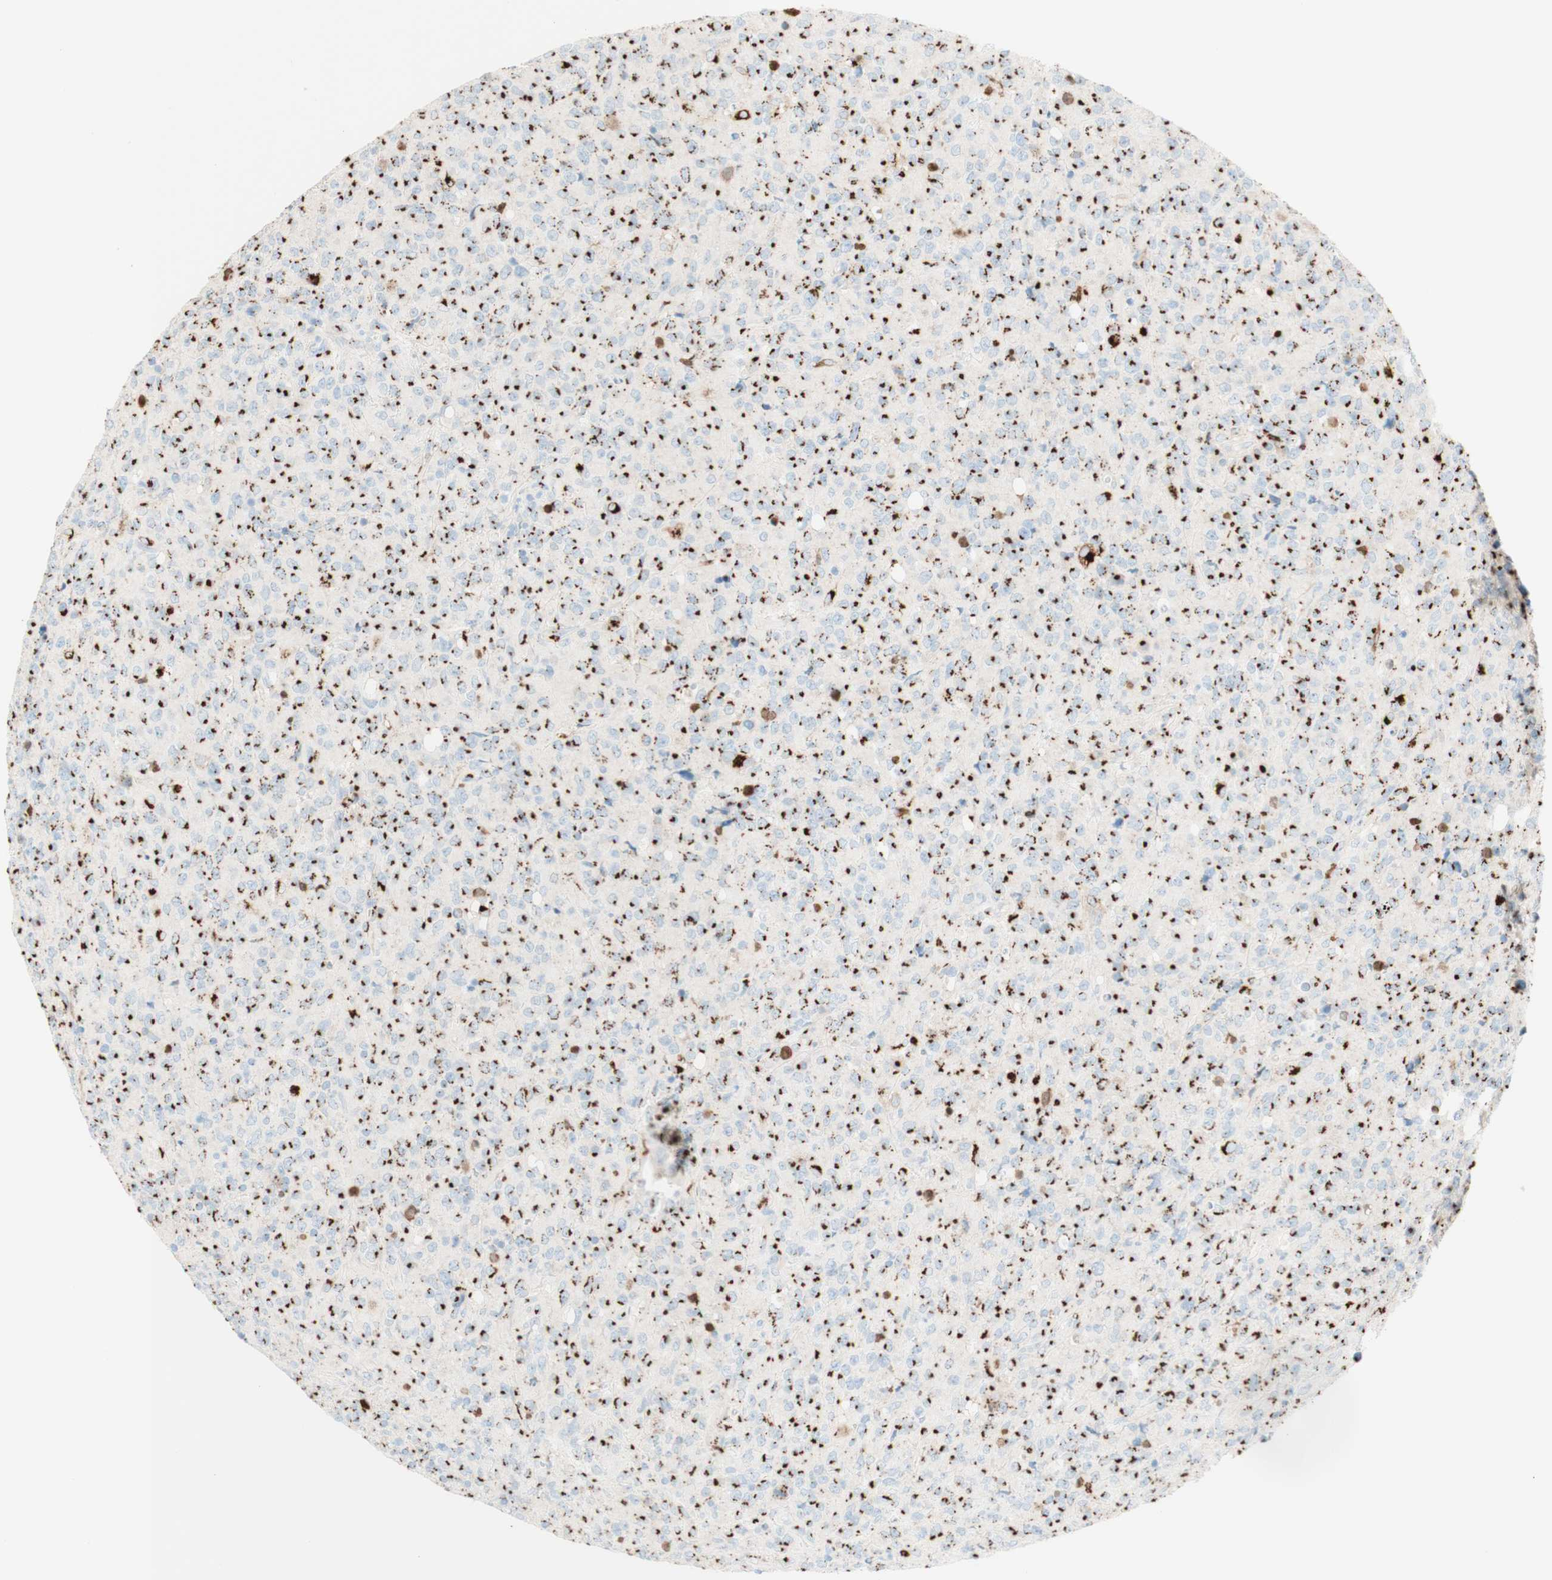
{"staining": {"intensity": "strong", "quantity": ">75%", "location": "cytoplasmic/membranous"}, "tissue": "lymphoma", "cell_type": "Tumor cells", "image_type": "cancer", "snomed": [{"axis": "morphology", "description": "Malignant lymphoma, non-Hodgkin's type, High grade"}, {"axis": "topography", "description": "Tonsil"}], "caption": "Immunohistochemistry image of malignant lymphoma, non-Hodgkin's type (high-grade) stained for a protein (brown), which shows high levels of strong cytoplasmic/membranous staining in approximately >75% of tumor cells.", "gene": "GOLGB1", "patient": {"sex": "female", "age": 36}}